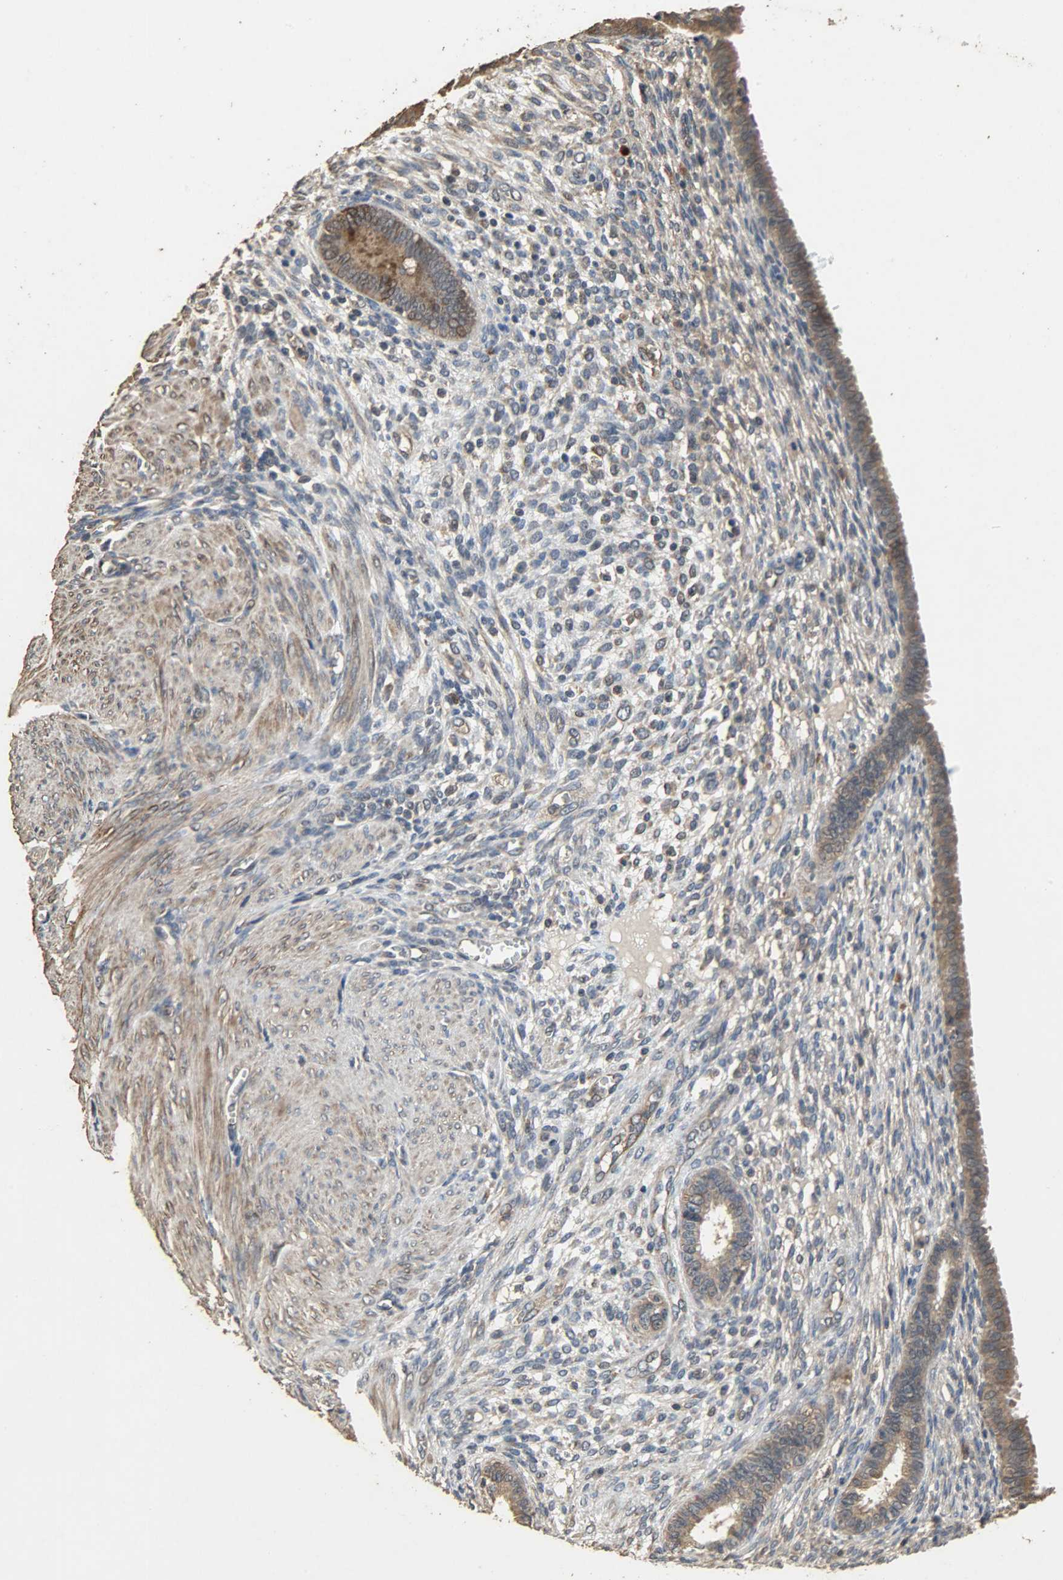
{"staining": {"intensity": "weak", "quantity": ">75%", "location": "cytoplasmic/membranous"}, "tissue": "endometrium", "cell_type": "Cells in endometrial stroma", "image_type": "normal", "snomed": [{"axis": "morphology", "description": "Normal tissue, NOS"}, {"axis": "topography", "description": "Endometrium"}], "caption": "Weak cytoplasmic/membranous protein positivity is identified in approximately >75% of cells in endometrial stroma in endometrium. The staining is performed using DAB brown chromogen to label protein expression. The nuclei are counter-stained blue using hematoxylin.", "gene": "CDKN2C", "patient": {"sex": "female", "age": 72}}